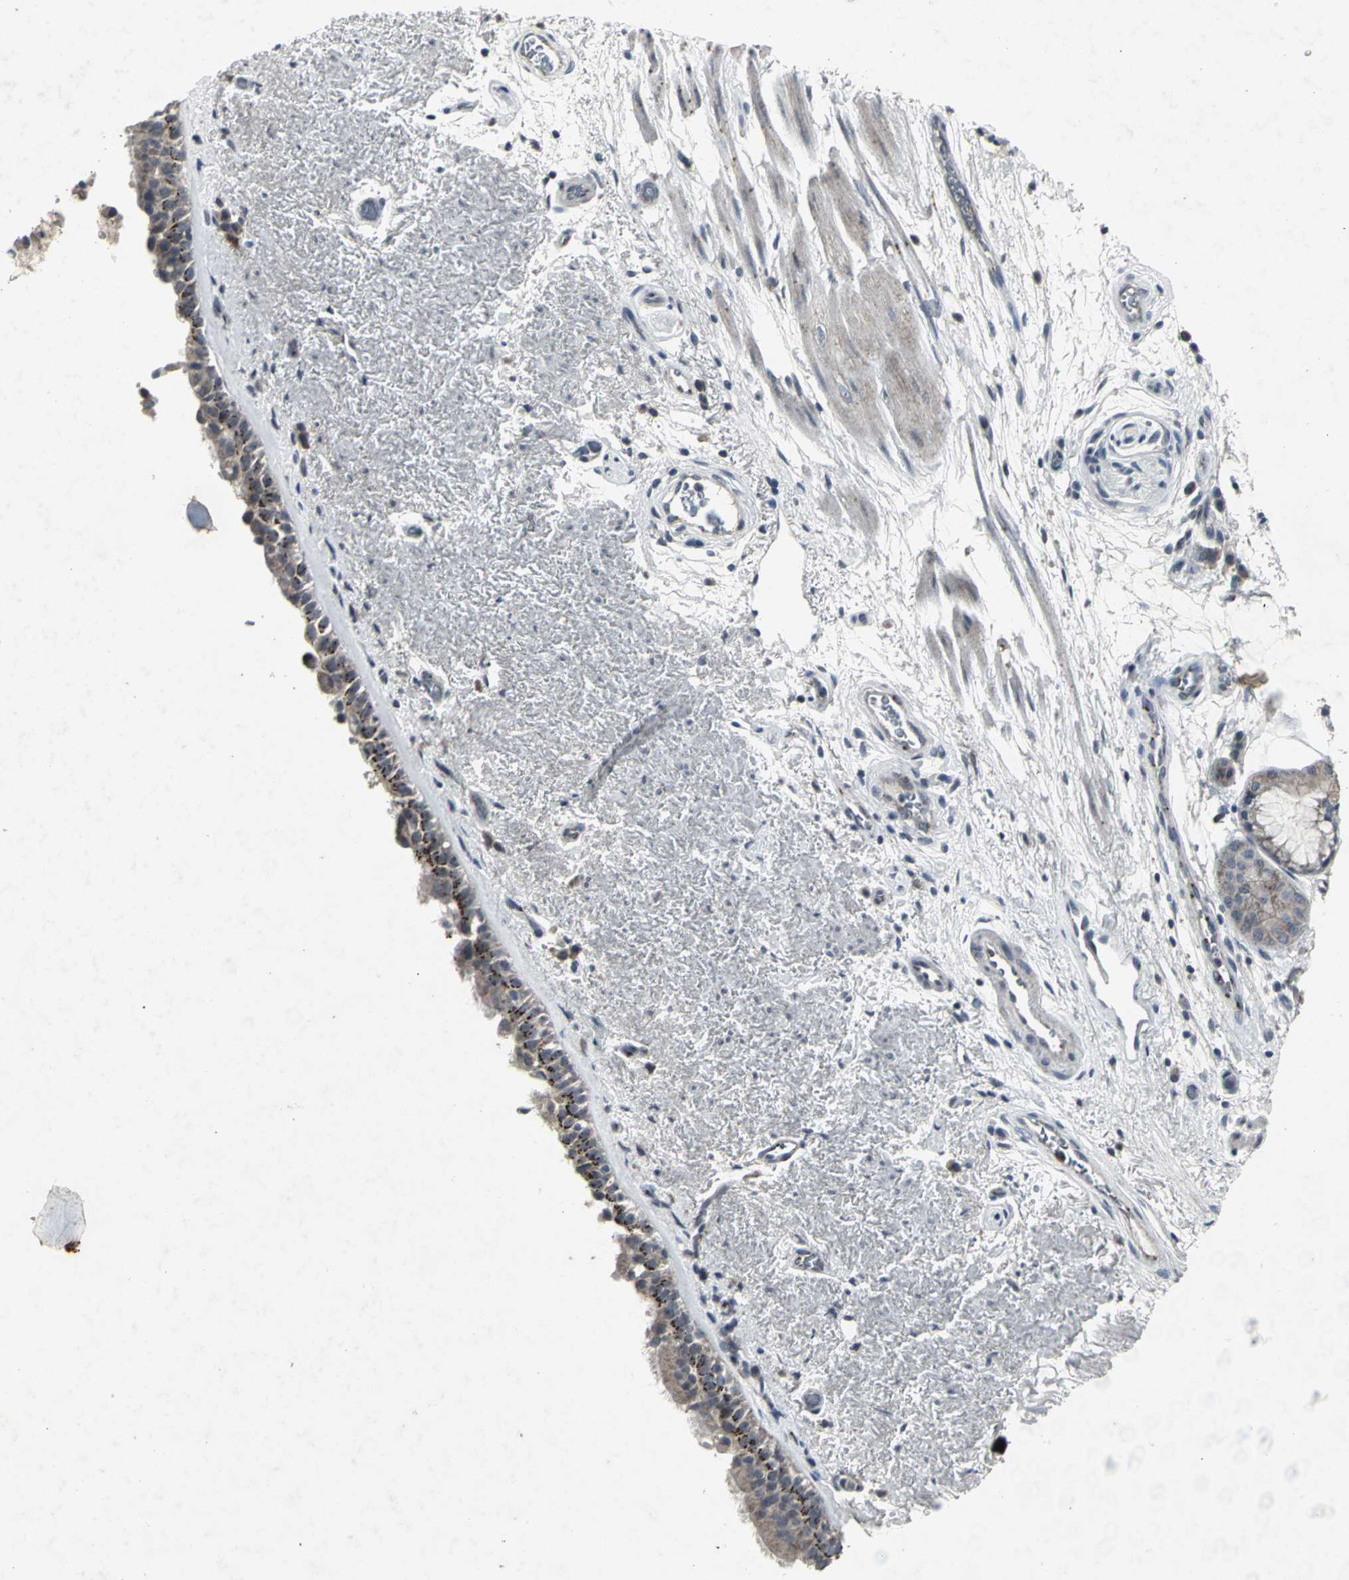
{"staining": {"intensity": "moderate", "quantity": ">75%", "location": "cytoplasmic/membranous"}, "tissue": "bronchus", "cell_type": "Respiratory epithelial cells", "image_type": "normal", "snomed": [{"axis": "morphology", "description": "Normal tissue, NOS"}, {"axis": "topography", "description": "Bronchus"}], "caption": "Protein staining by immunohistochemistry displays moderate cytoplasmic/membranous staining in about >75% of respiratory epithelial cells in benign bronchus. The staining was performed using DAB (3,3'-diaminobenzidine), with brown indicating positive protein expression. Nuclei are stained blue with hematoxylin.", "gene": "BMP4", "patient": {"sex": "female", "age": 54}}